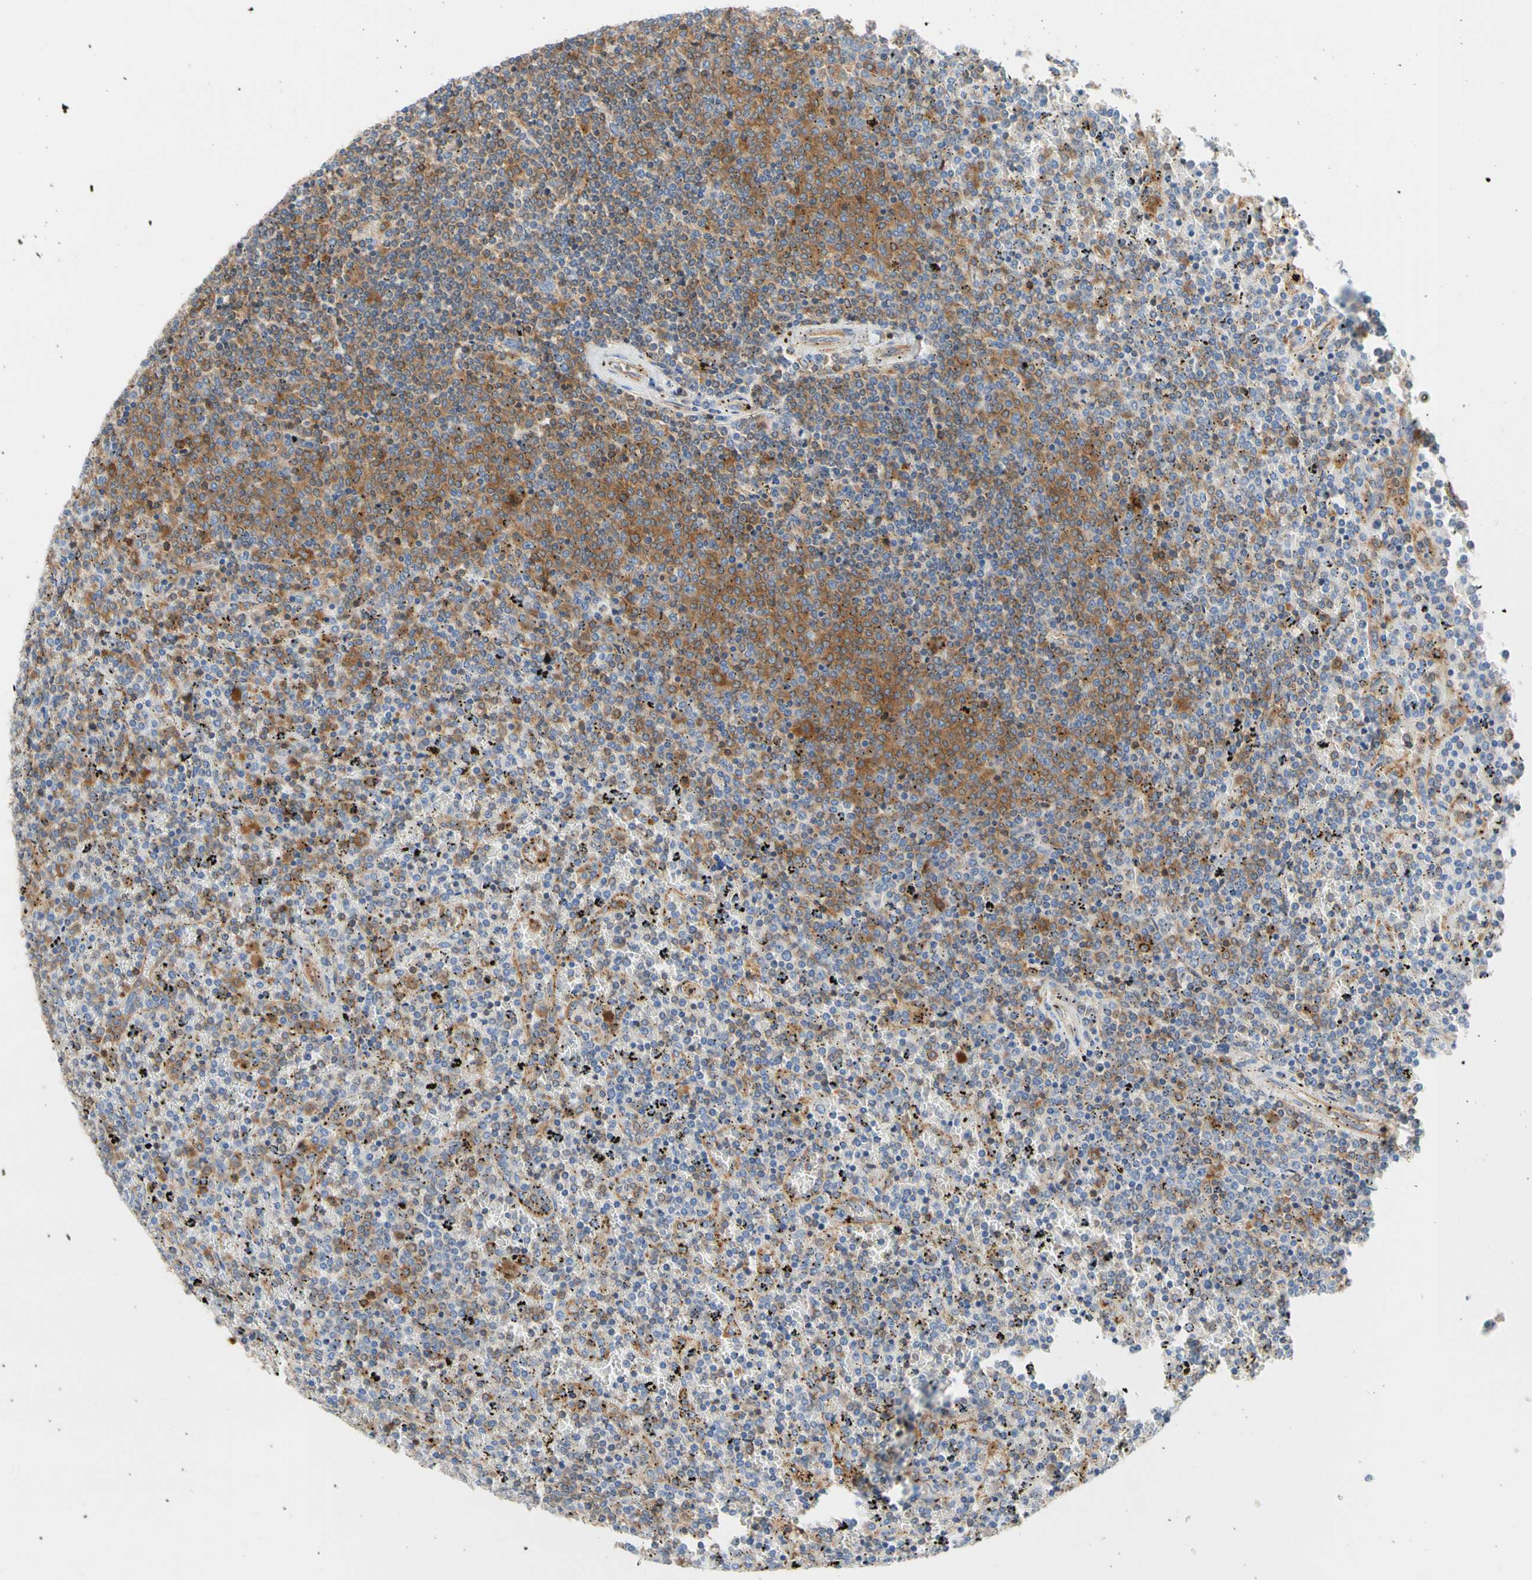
{"staining": {"intensity": "moderate", "quantity": ">75%", "location": "cytoplasmic/membranous"}, "tissue": "lymphoma", "cell_type": "Tumor cells", "image_type": "cancer", "snomed": [{"axis": "morphology", "description": "Malignant lymphoma, non-Hodgkin's type, Low grade"}, {"axis": "topography", "description": "Spleen"}], "caption": "Lymphoma was stained to show a protein in brown. There is medium levels of moderate cytoplasmic/membranous expression in about >75% of tumor cells.", "gene": "GPHN", "patient": {"sex": "female", "age": 77}}